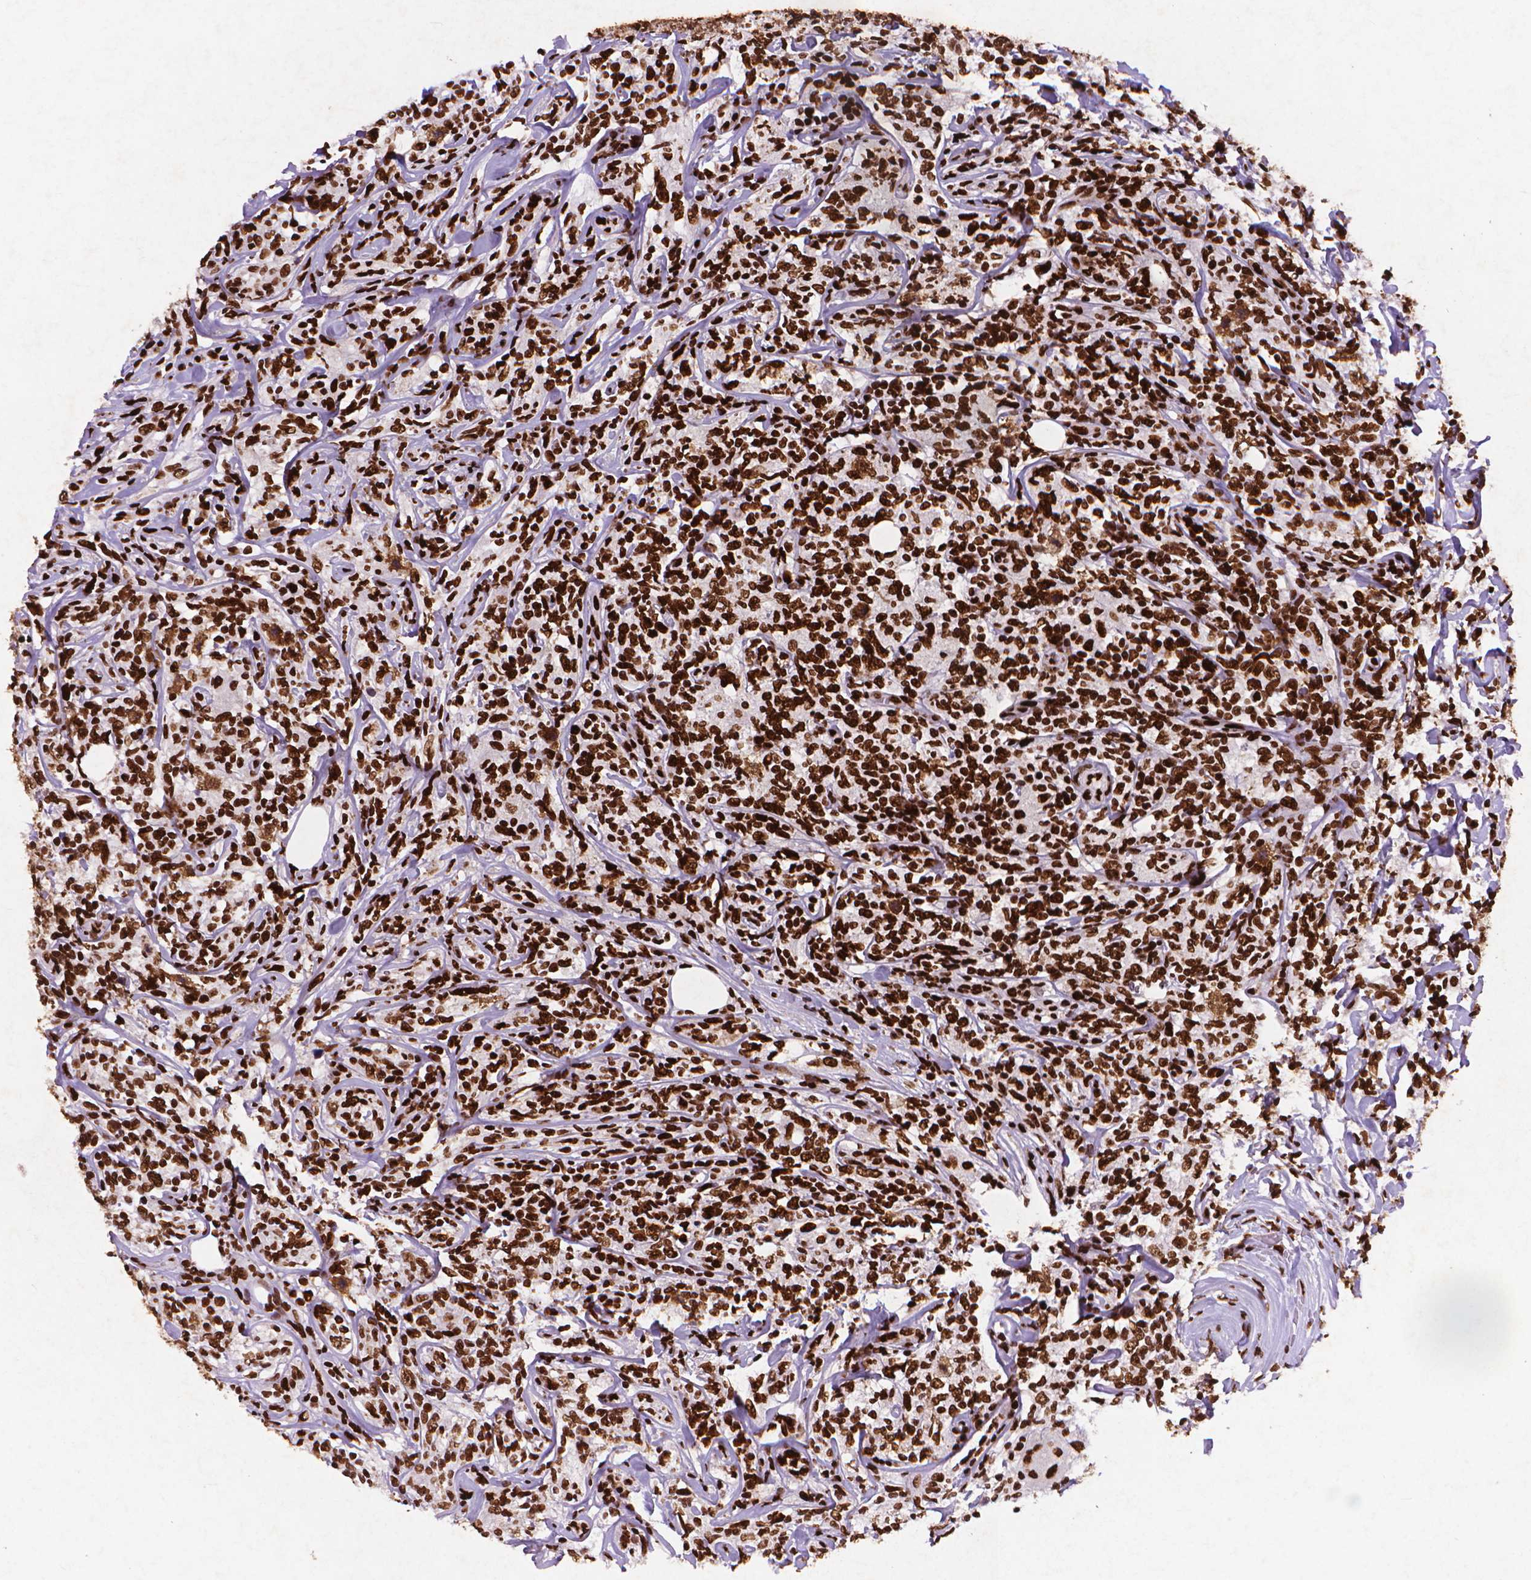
{"staining": {"intensity": "strong", "quantity": ">75%", "location": "nuclear"}, "tissue": "lymphoma", "cell_type": "Tumor cells", "image_type": "cancer", "snomed": [{"axis": "morphology", "description": "Malignant lymphoma, non-Hodgkin's type, High grade"}, {"axis": "topography", "description": "Lymph node"}], "caption": "High-grade malignant lymphoma, non-Hodgkin's type tissue shows strong nuclear staining in approximately >75% of tumor cells, visualized by immunohistochemistry. The staining was performed using DAB (3,3'-diaminobenzidine), with brown indicating positive protein expression. Nuclei are stained blue with hematoxylin.", "gene": "CITED2", "patient": {"sex": "female", "age": 84}}